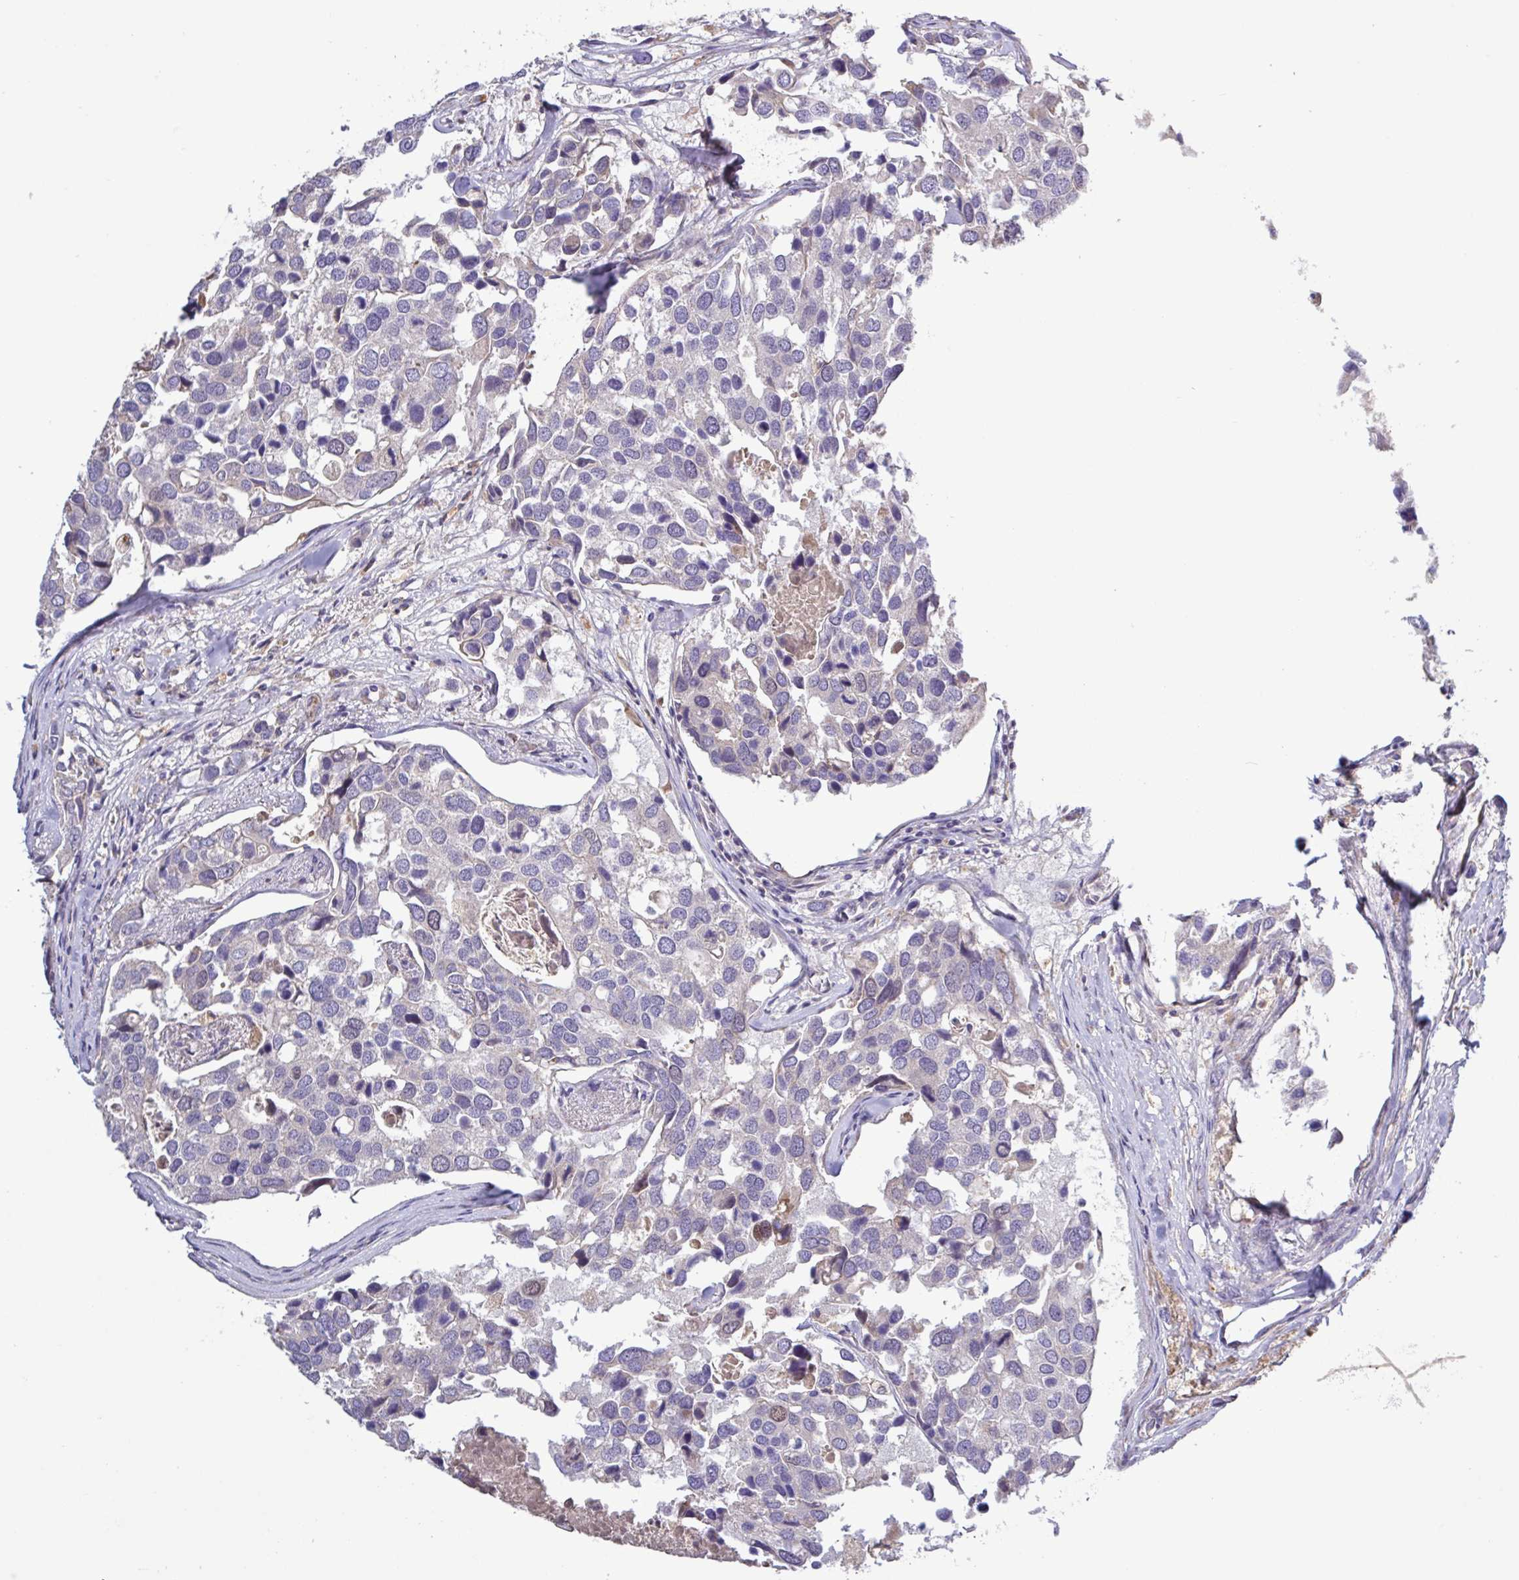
{"staining": {"intensity": "negative", "quantity": "none", "location": "none"}, "tissue": "breast cancer", "cell_type": "Tumor cells", "image_type": "cancer", "snomed": [{"axis": "morphology", "description": "Duct carcinoma"}, {"axis": "topography", "description": "Breast"}], "caption": "IHC of human breast cancer displays no expression in tumor cells. (IHC, brightfield microscopy, high magnification).", "gene": "SFTPB", "patient": {"sex": "female", "age": 83}}